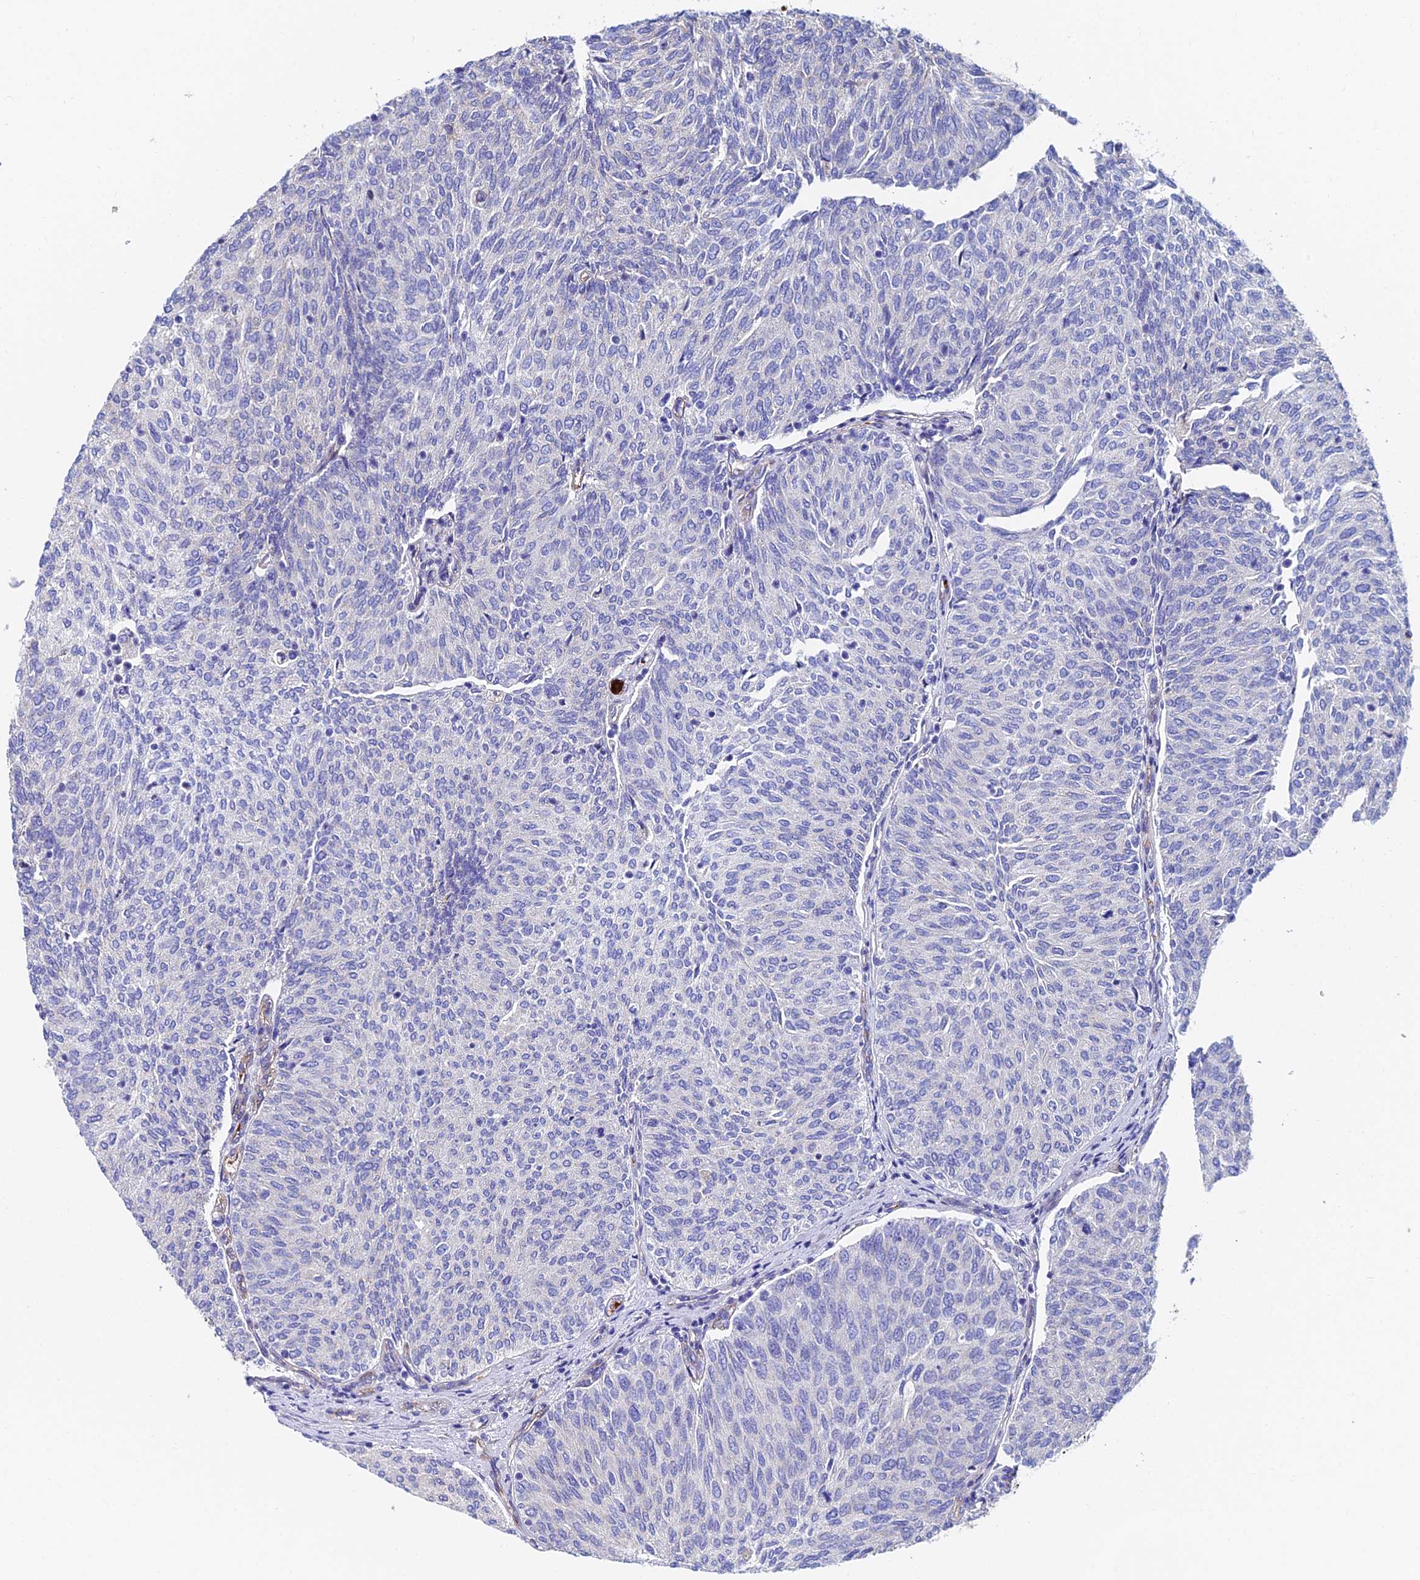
{"staining": {"intensity": "negative", "quantity": "none", "location": "none"}, "tissue": "urothelial cancer", "cell_type": "Tumor cells", "image_type": "cancer", "snomed": [{"axis": "morphology", "description": "Urothelial carcinoma, High grade"}, {"axis": "topography", "description": "Urinary bladder"}], "caption": "Tumor cells show no significant expression in urothelial carcinoma (high-grade).", "gene": "ADGRF3", "patient": {"sex": "female", "age": 79}}